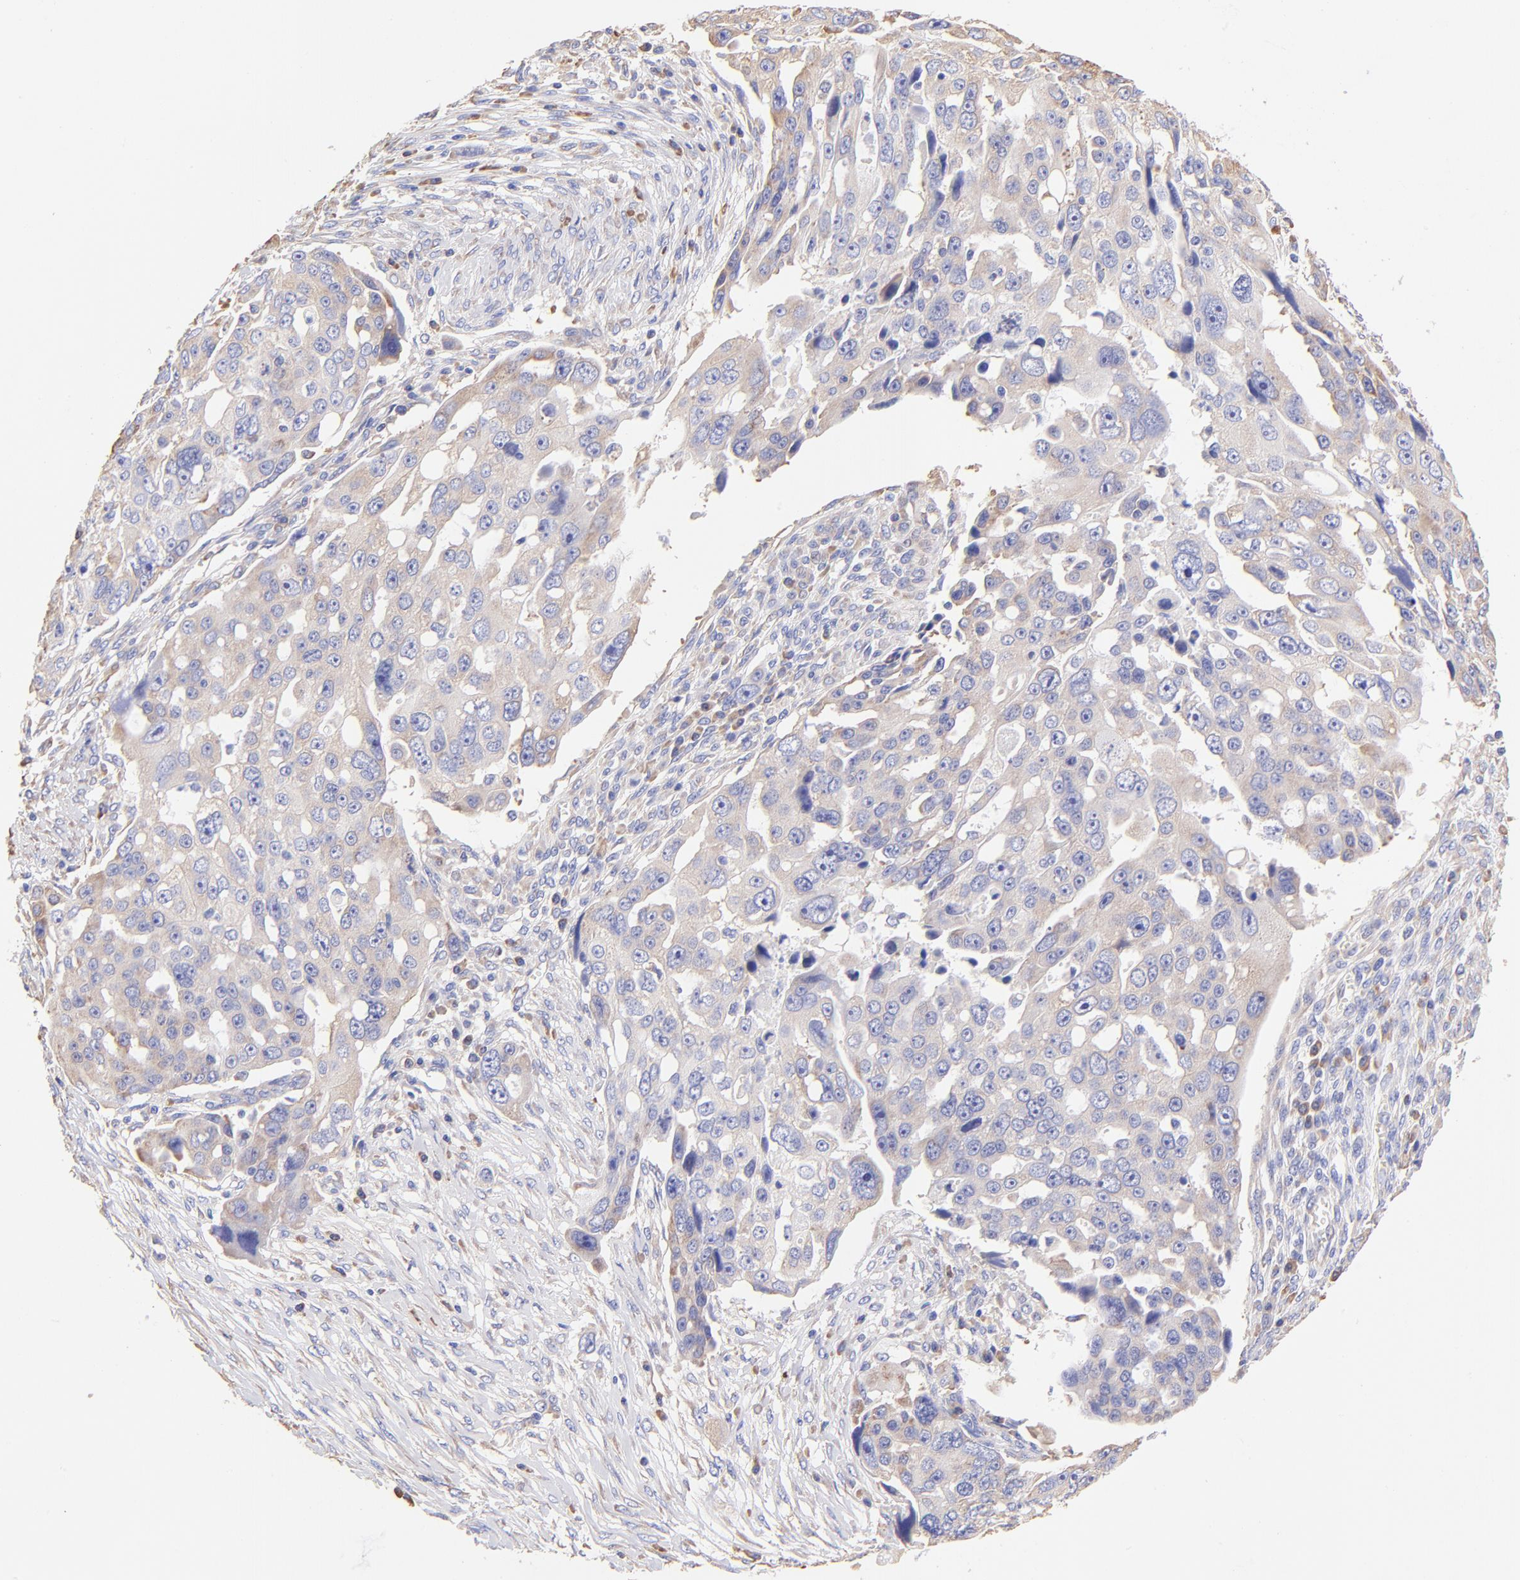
{"staining": {"intensity": "weak", "quantity": ">75%", "location": "cytoplasmic/membranous"}, "tissue": "ovarian cancer", "cell_type": "Tumor cells", "image_type": "cancer", "snomed": [{"axis": "morphology", "description": "Carcinoma, endometroid"}, {"axis": "topography", "description": "Ovary"}], "caption": "Human ovarian cancer (endometroid carcinoma) stained with a brown dye exhibits weak cytoplasmic/membranous positive positivity in about >75% of tumor cells.", "gene": "RPL30", "patient": {"sex": "female", "age": 75}}